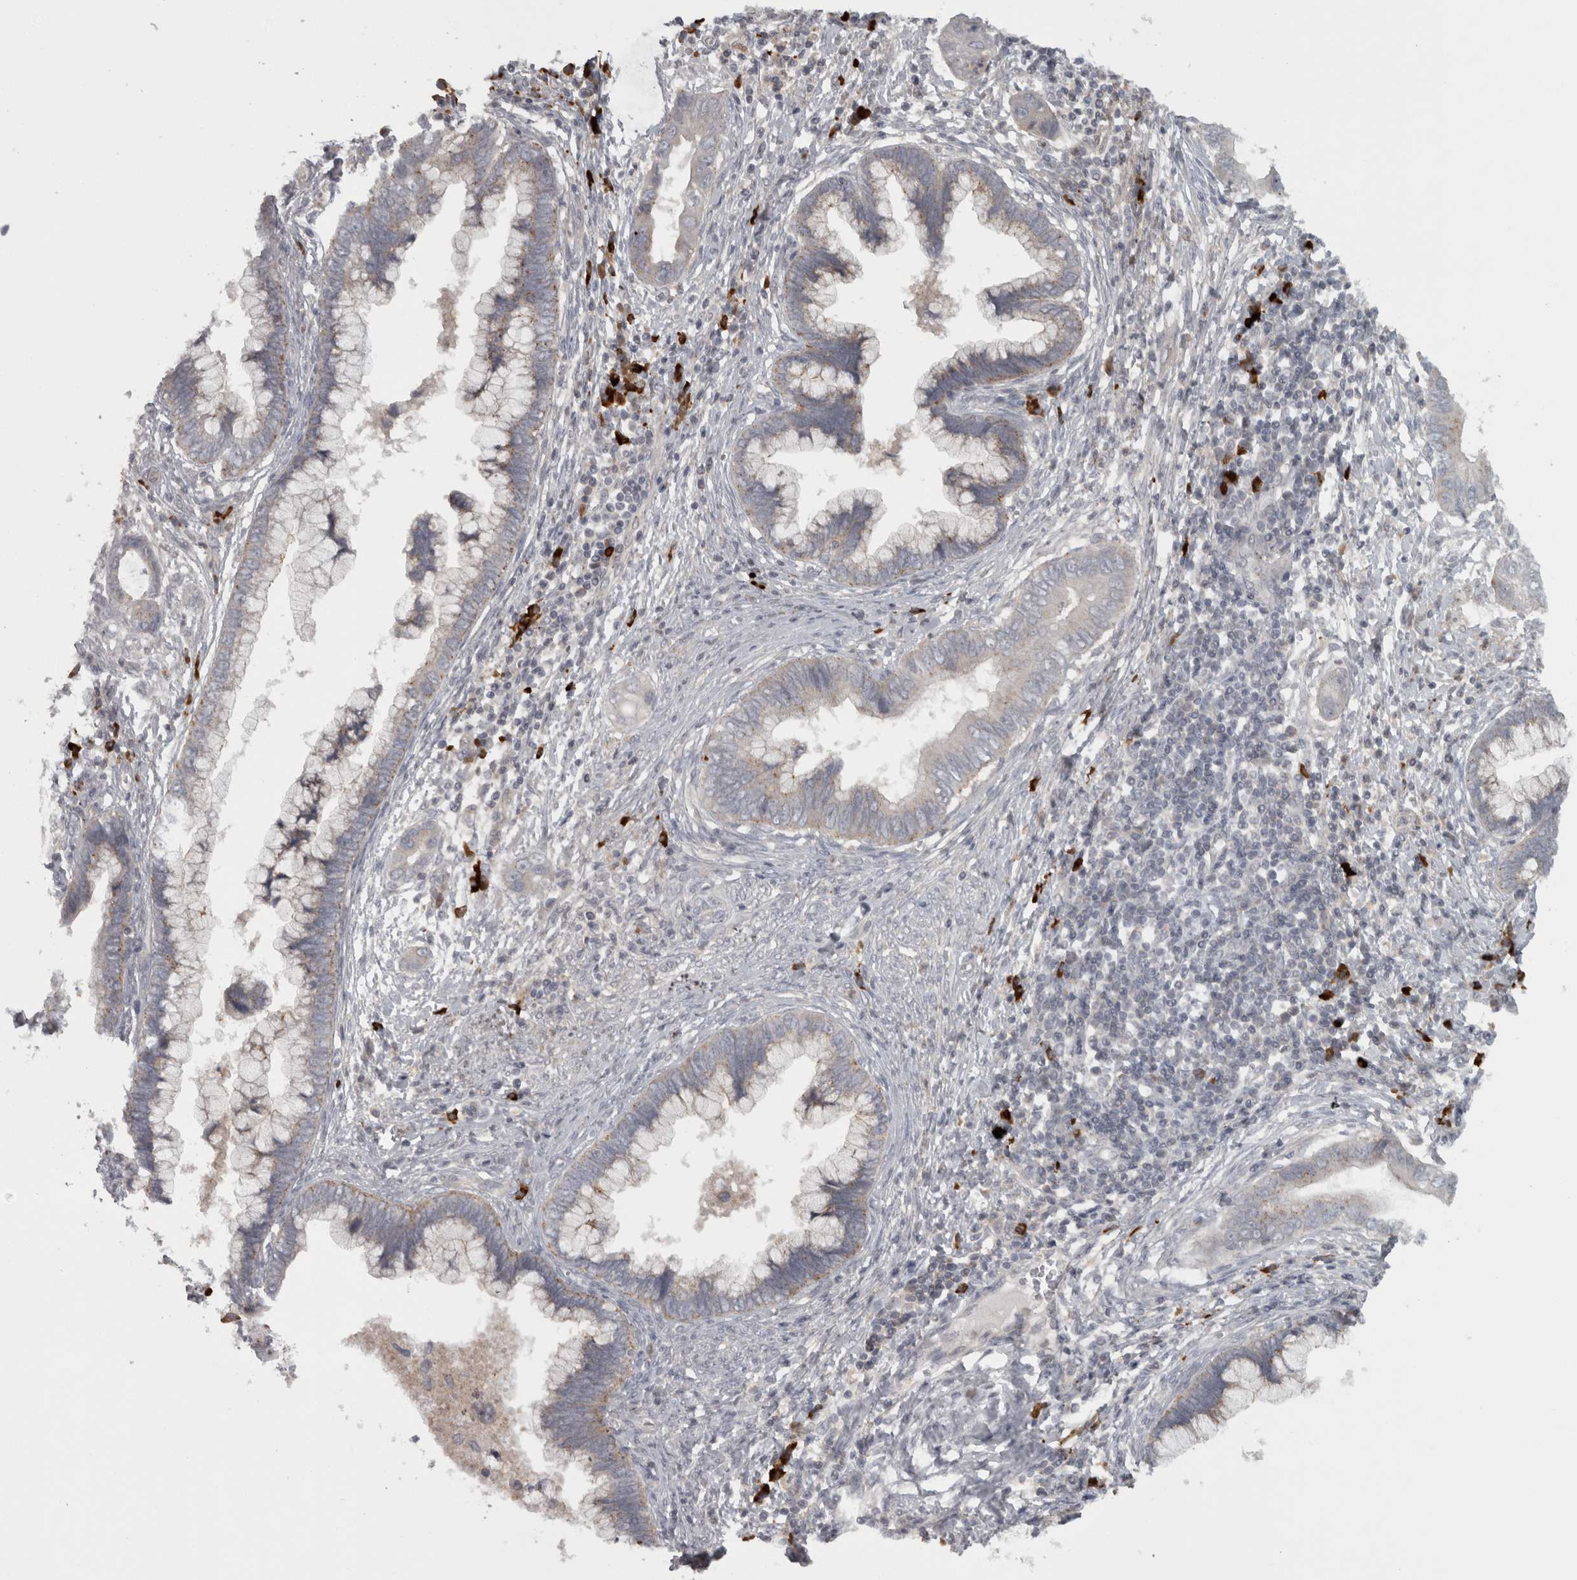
{"staining": {"intensity": "weak", "quantity": "25%-75%", "location": "cytoplasmic/membranous"}, "tissue": "cervical cancer", "cell_type": "Tumor cells", "image_type": "cancer", "snomed": [{"axis": "morphology", "description": "Adenocarcinoma, NOS"}, {"axis": "topography", "description": "Cervix"}], "caption": "Immunohistochemistry of human cervical adenocarcinoma shows low levels of weak cytoplasmic/membranous positivity in approximately 25%-75% of tumor cells.", "gene": "SLCO5A1", "patient": {"sex": "female", "age": 44}}